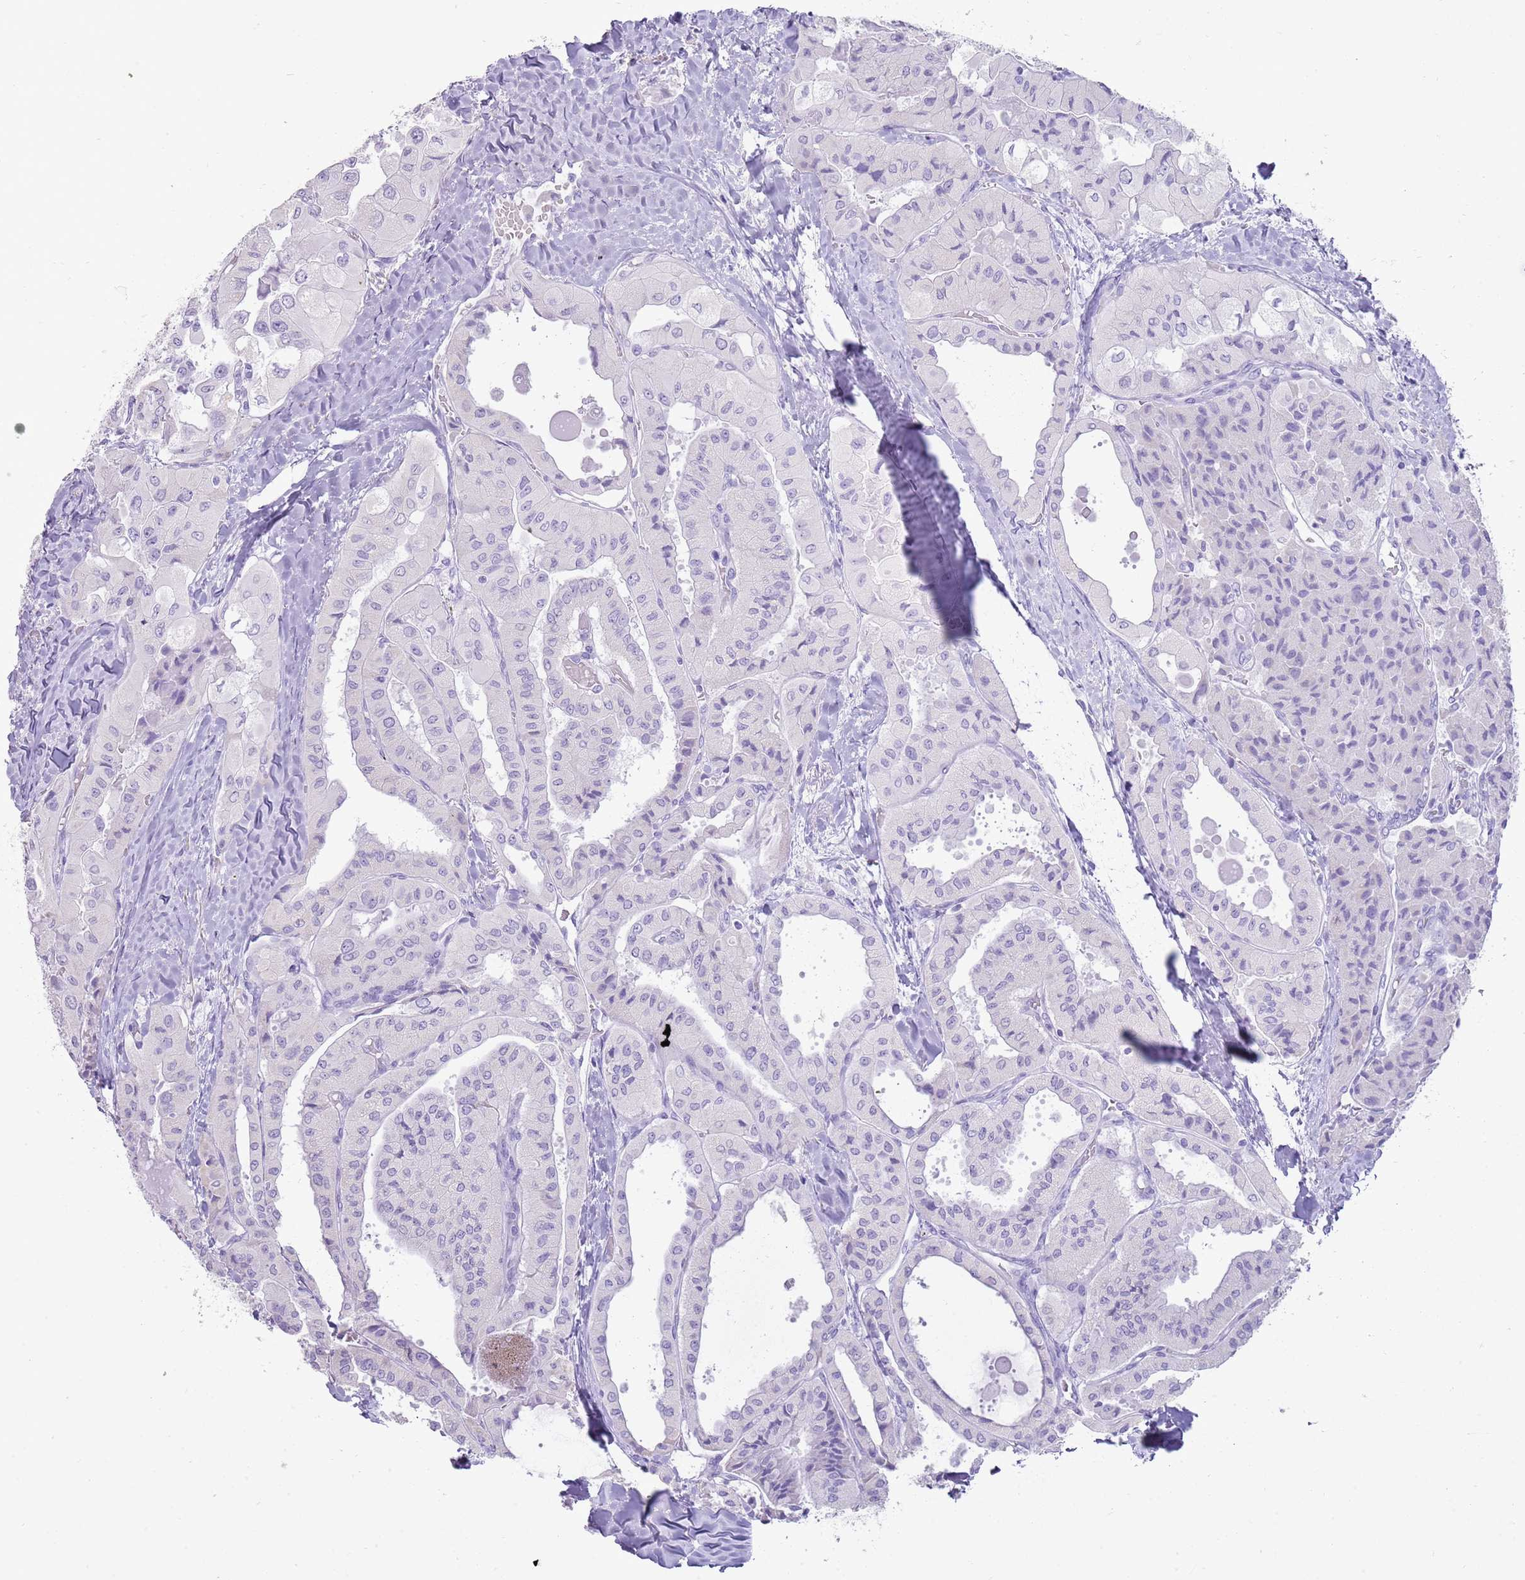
{"staining": {"intensity": "negative", "quantity": "none", "location": "none"}, "tissue": "thyroid cancer", "cell_type": "Tumor cells", "image_type": "cancer", "snomed": [{"axis": "morphology", "description": "Normal tissue, NOS"}, {"axis": "morphology", "description": "Papillary adenocarcinoma, NOS"}, {"axis": "topography", "description": "Thyroid gland"}], "caption": "Immunohistochemistry micrograph of thyroid cancer (papillary adenocarcinoma) stained for a protein (brown), which shows no positivity in tumor cells.", "gene": "NBPF3", "patient": {"sex": "female", "age": 59}}